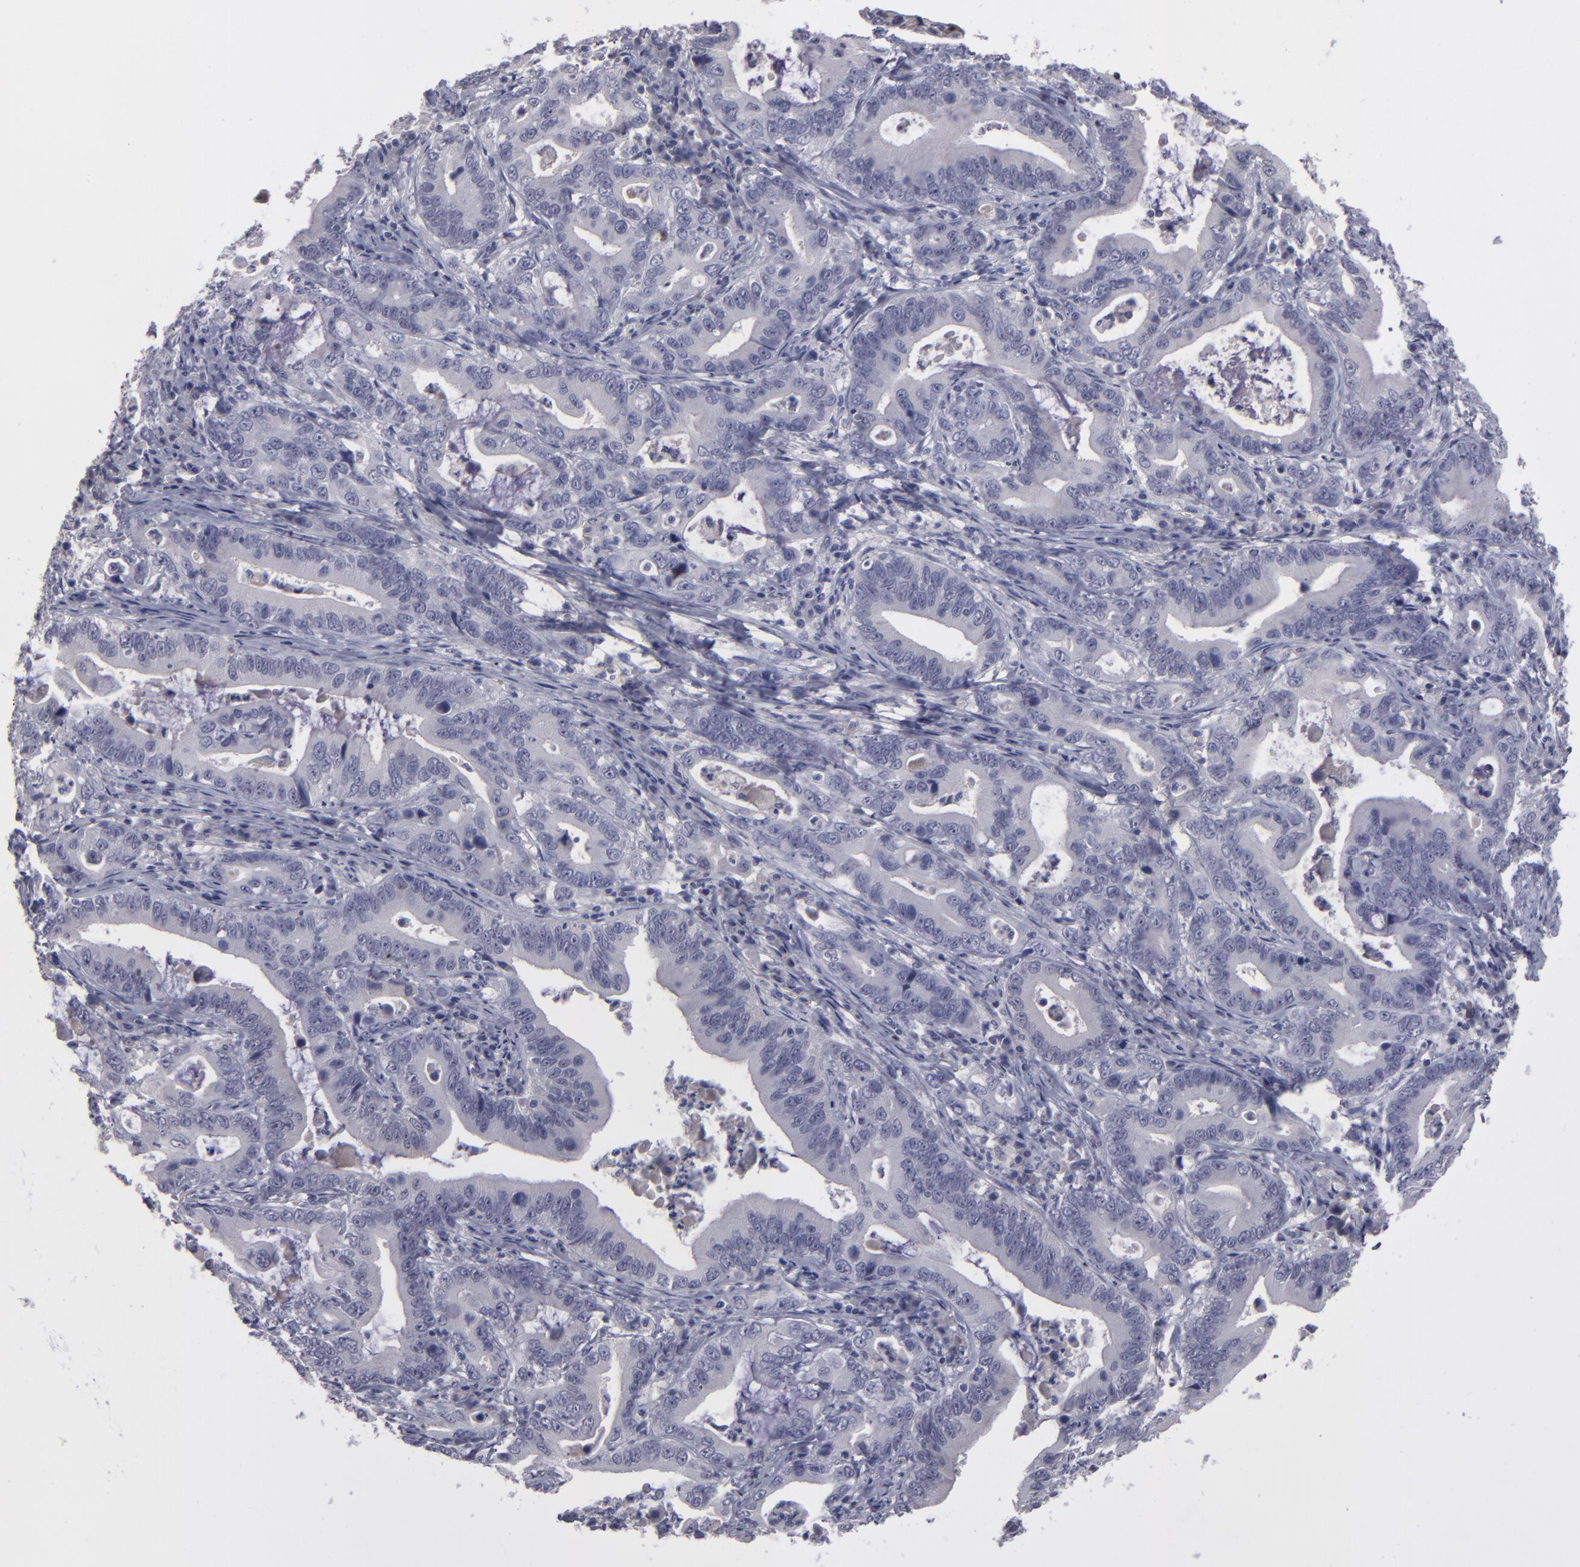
{"staining": {"intensity": "negative", "quantity": "none", "location": "none"}, "tissue": "stomach cancer", "cell_type": "Tumor cells", "image_type": "cancer", "snomed": [{"axis": "morphology", "description": "Adenocarcinoma, NOS"}, {"axis": "topography", "description": "Stomach, upper"}], "caption": "Stomach cancer (adenocarcinoma) stained for a protein using immunohistochemistry (IHC) shows no expression tumor cells.", "gene": "ITIH4", "patient": {"sex": "male", "age": 63}}